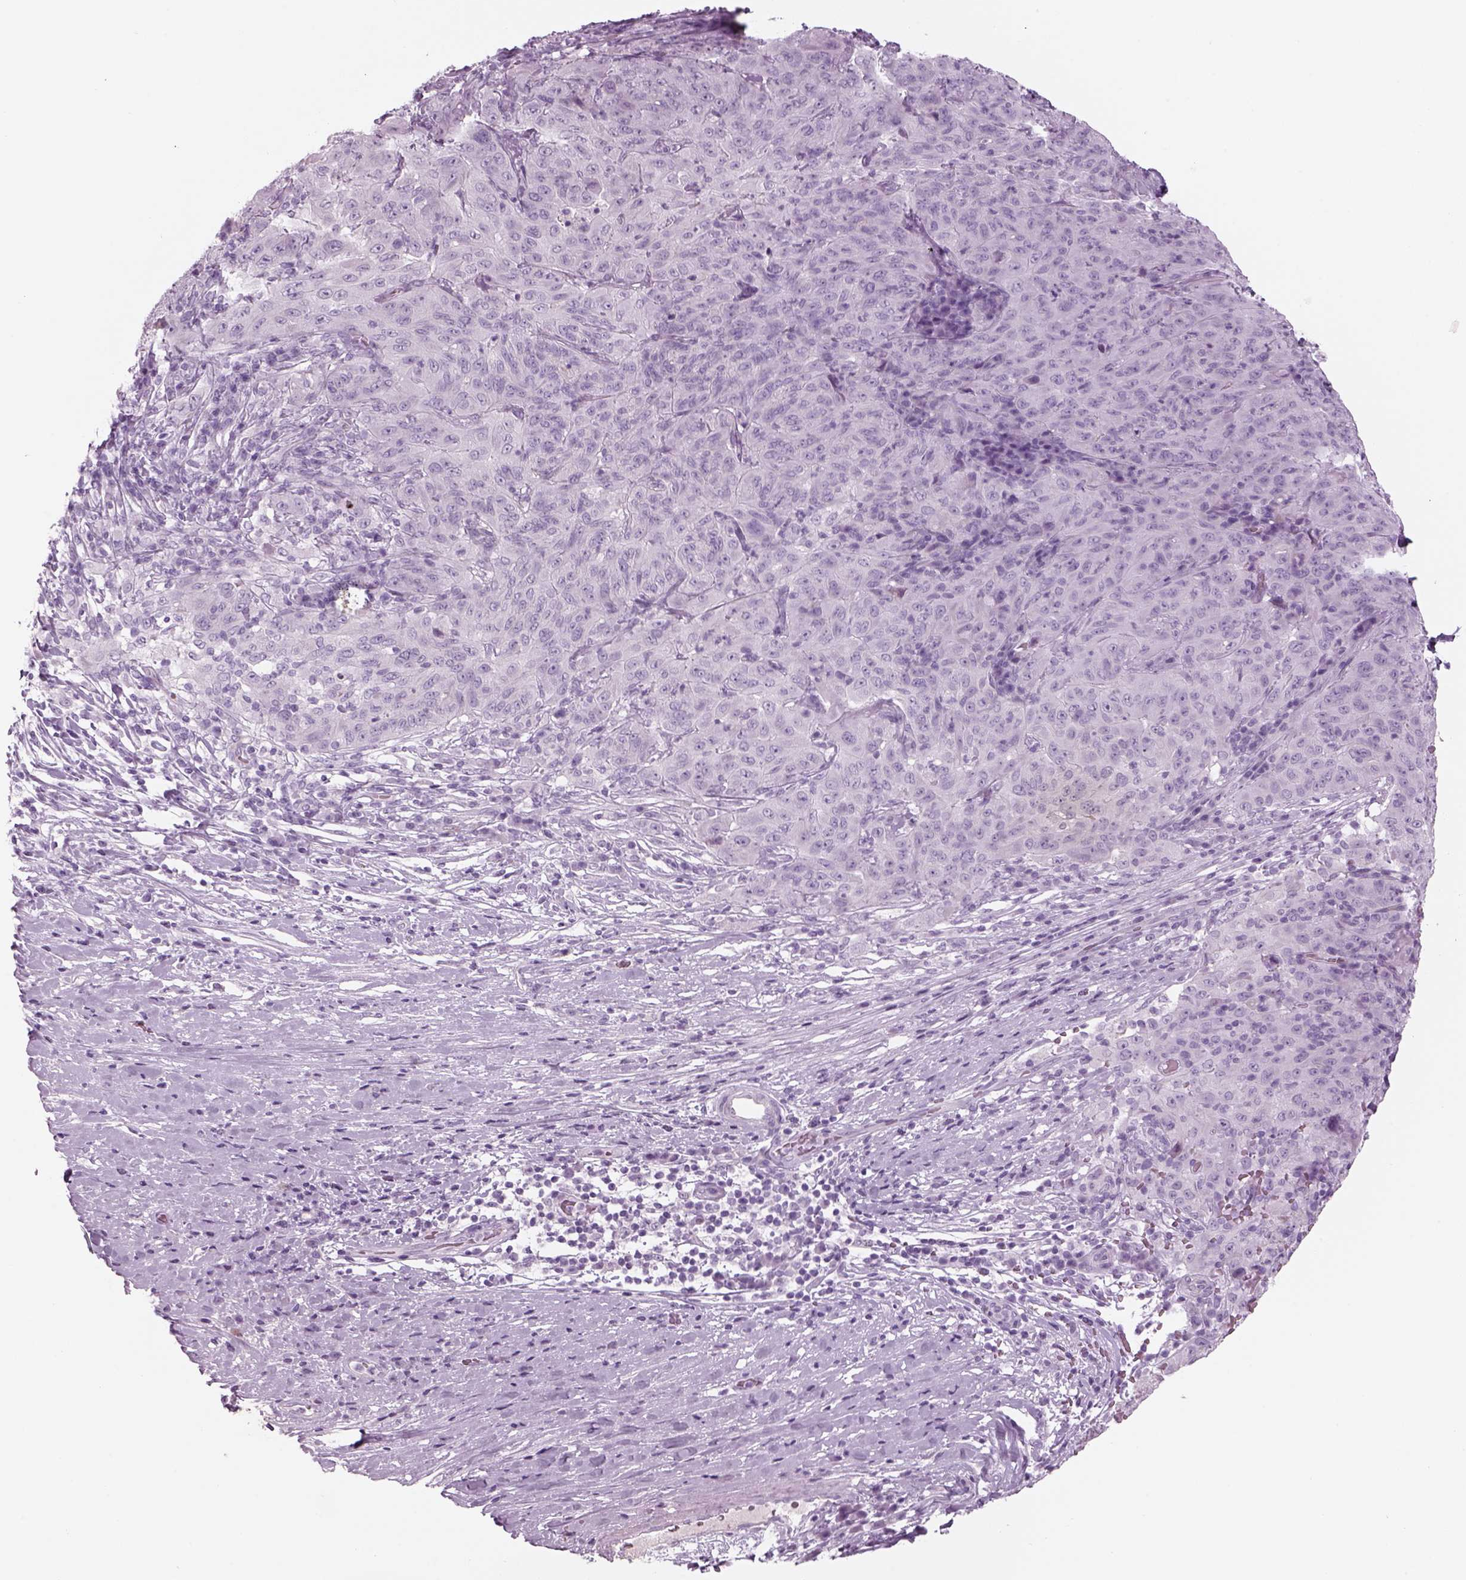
{"staining": {"intensity": "negative", "quantity": "none", "location": "none"}, "tissue": "pancreatic cancer", "cell_type": "Tumor cells", "image_type": "cancer", "snomed": [{"axis": "morphology", "description": "Adenocarcinoma, NOS"}, {"axis": "topography", "description": "Pancreas"}], "caption": "Protein analysis of pancreatic adenocarcinoma shows no significant positivity in tumor cells.", "gene": "GAS2L2", "patient": {"sex": "male", "age": 63}}